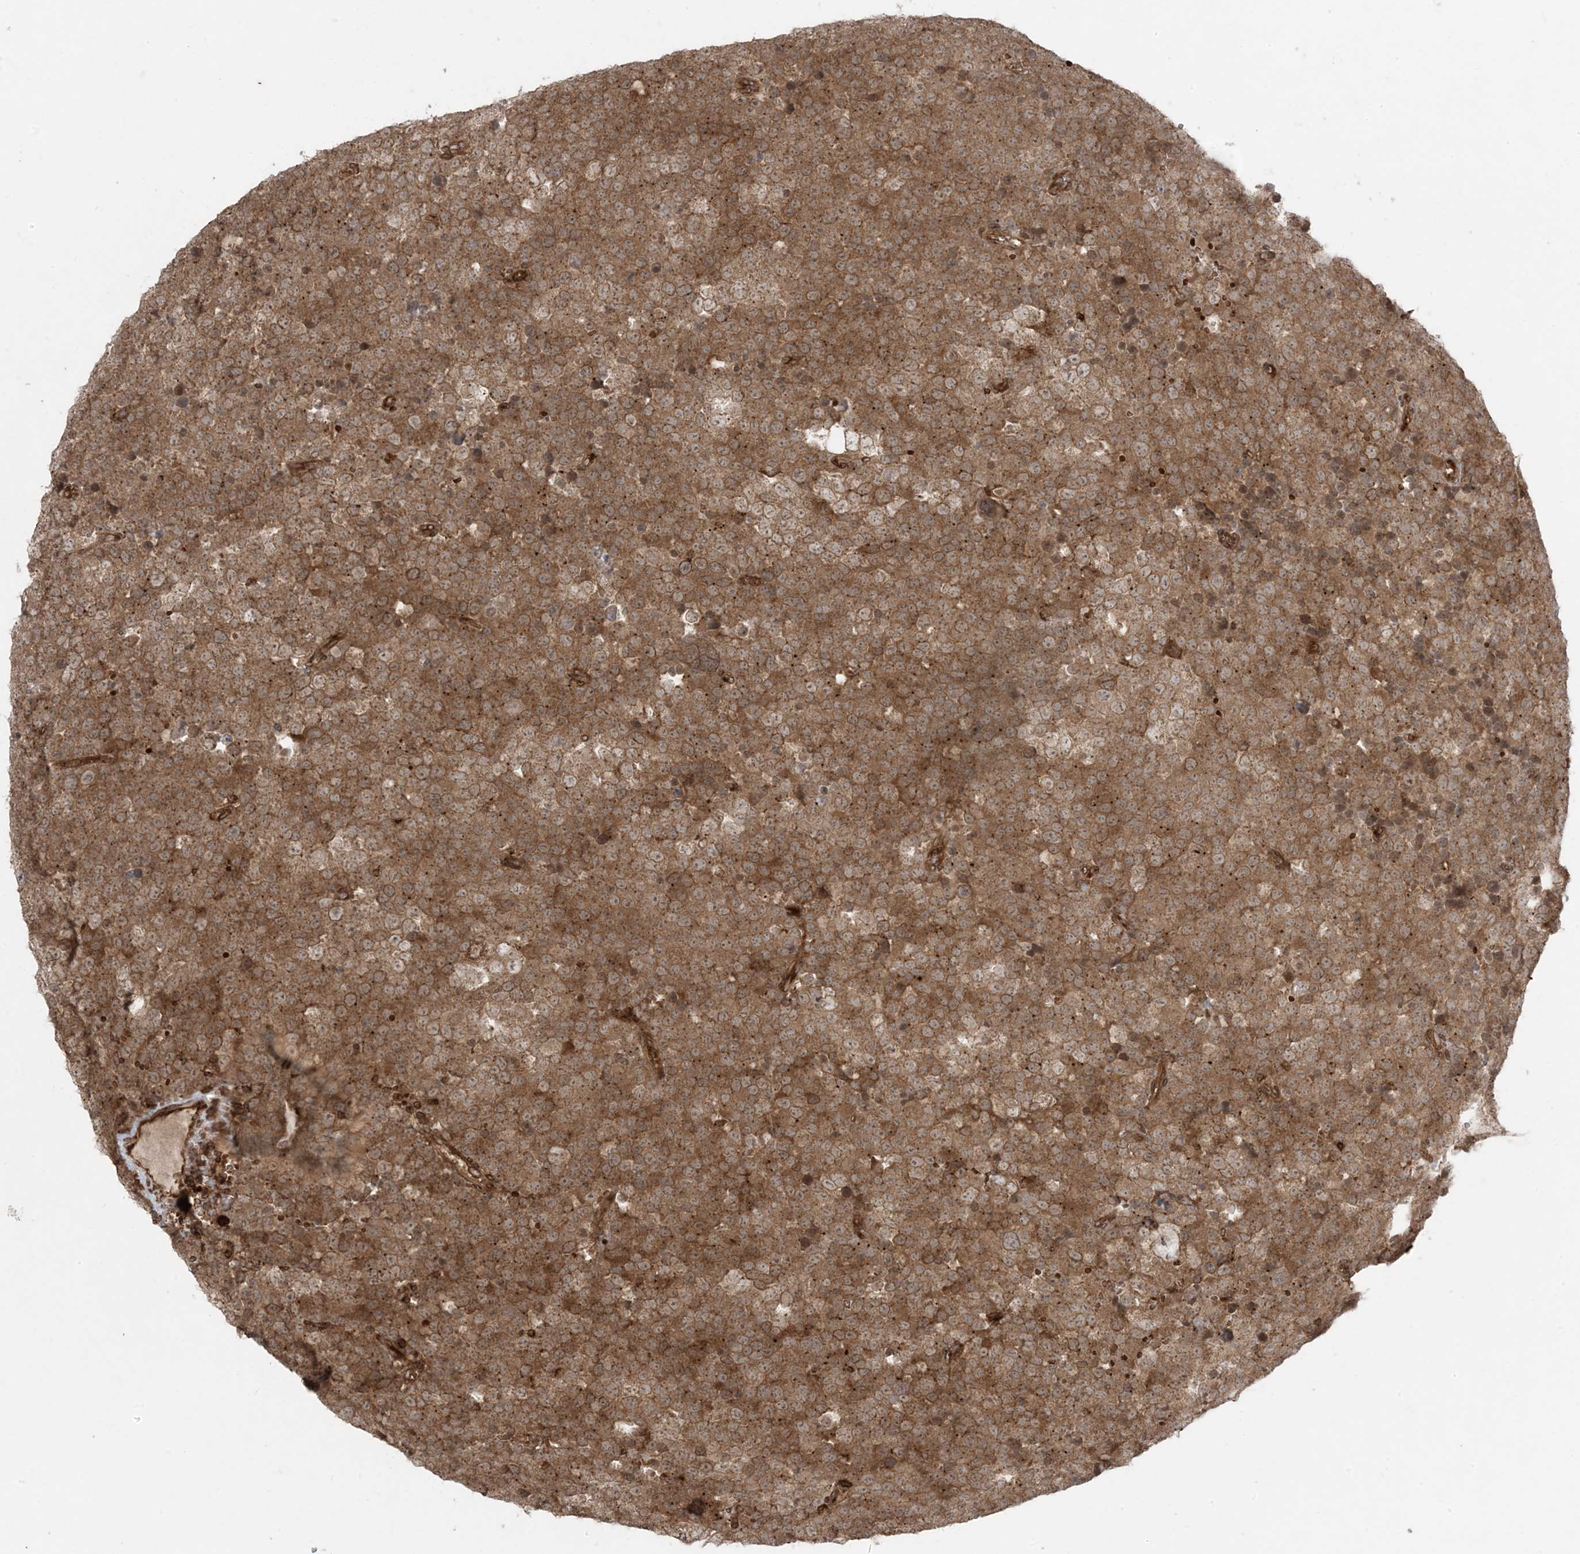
{"staining": {"intensity": "moderate", "quantity": ">75%", "location": "cytoplasmic/membranous"}, "tissue": "testis cancer", "cell_type": "Tumor cells", "image_type": "cancer", "snomed": [{"axis": "morphology", "description": "Seminoma, NOS"}, {"axis": "topography", "description": "Testis"}], "caption": "Testis cancer stained for a protein (brown) reveals moderate cytoplasmic/membranous positive positivity in about >75% of tumor cells.", "gene": "DDX19B", "patient": {"sex": "male", "age": 71}}